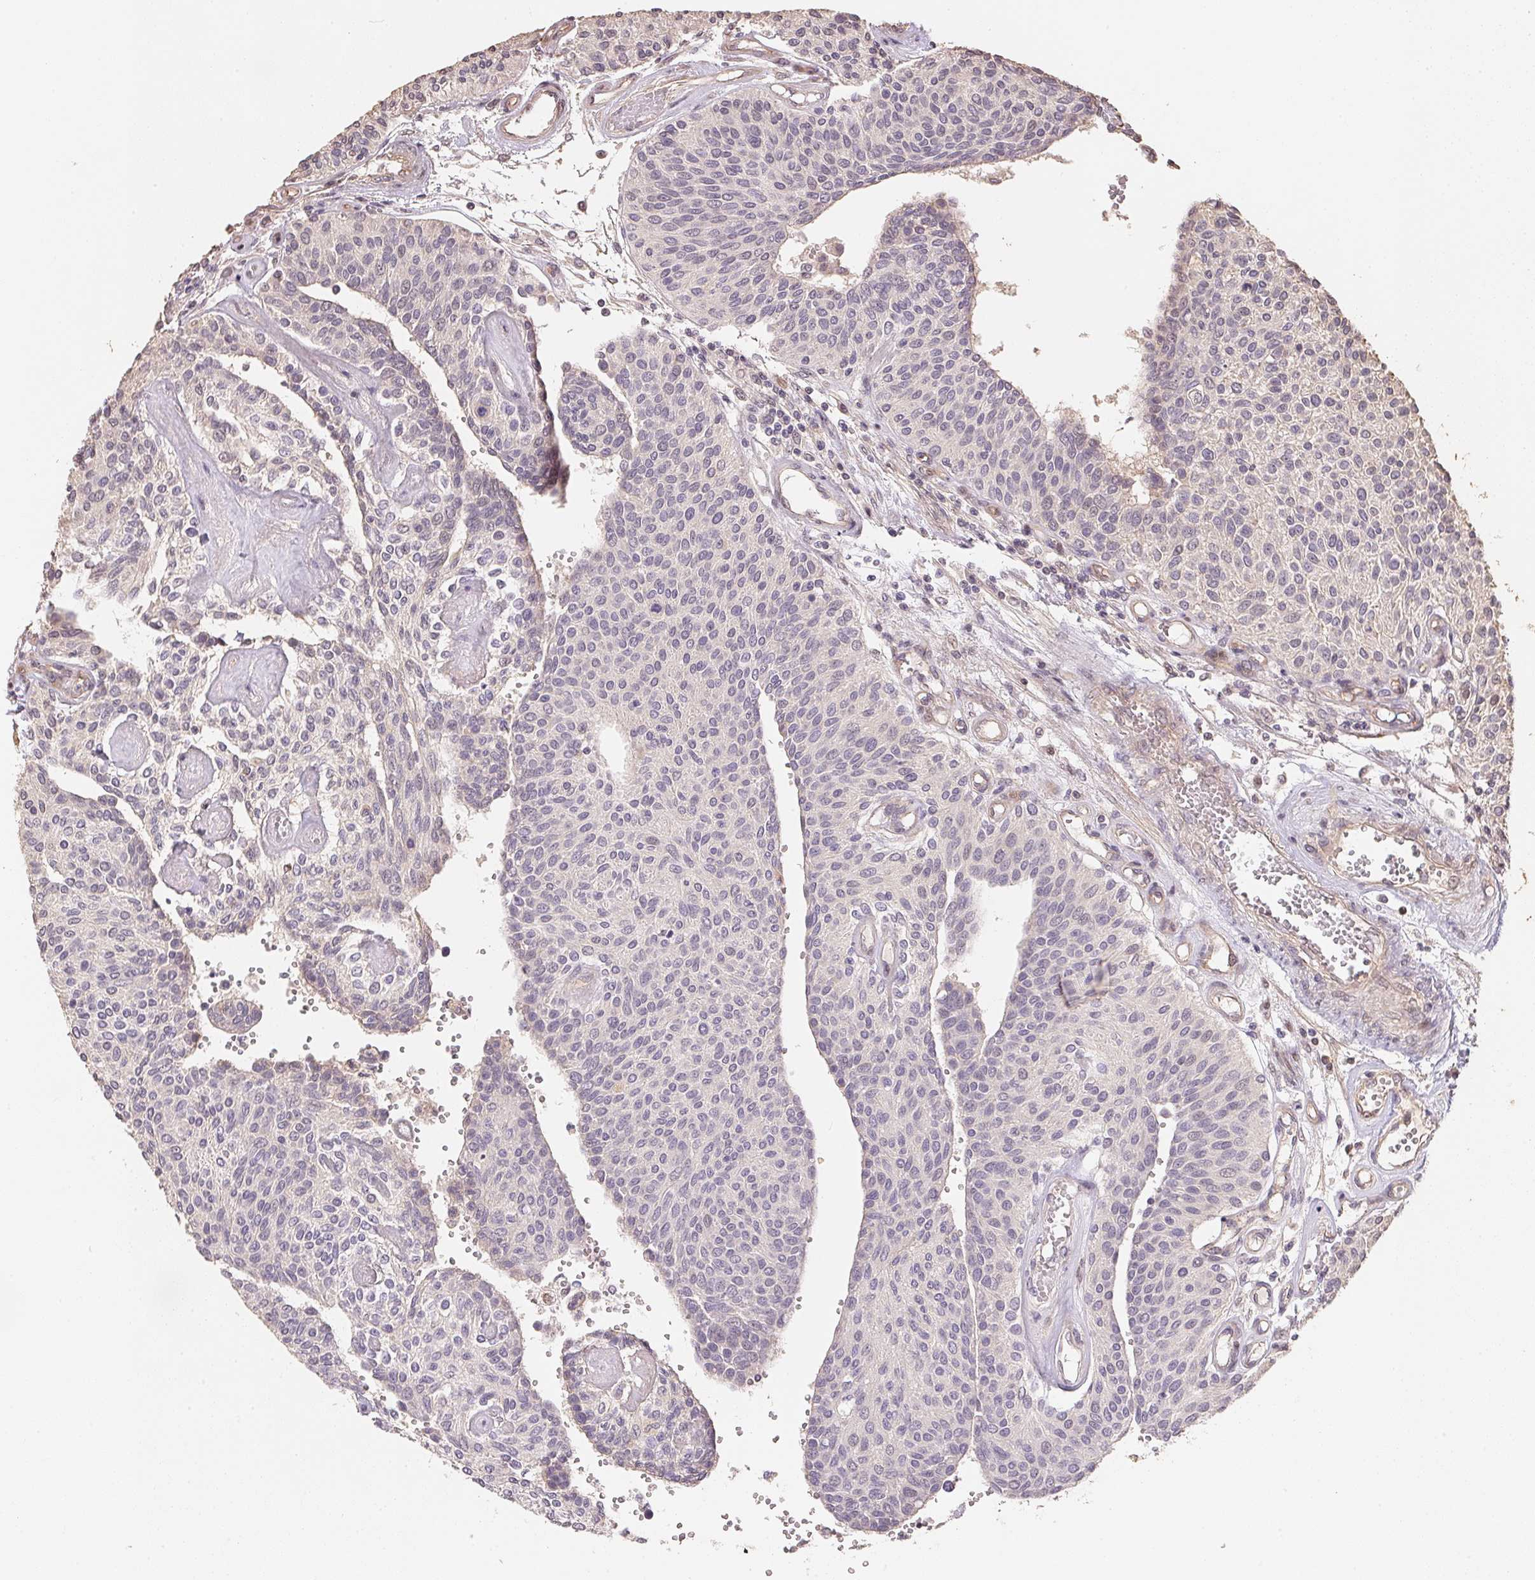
{"staining": {"intensity": "negative", "quantity": "none", "location": "none"}, "tissue": "urothelial cancer", "cell_type": "Tumor cells", "image_type": "cancer", "snomed": [{"axis": "morphology", "description": "Urothelial carcinoma, NOS"}, {"axis": "topography", "description": "Urinary bladder"}], "caption": "Transitional cell carcinoma stained for a protein using IHC shows no expression tumor cells.", "gene": "TMEM222", "patient": {"sex": "male", "age": 55}}